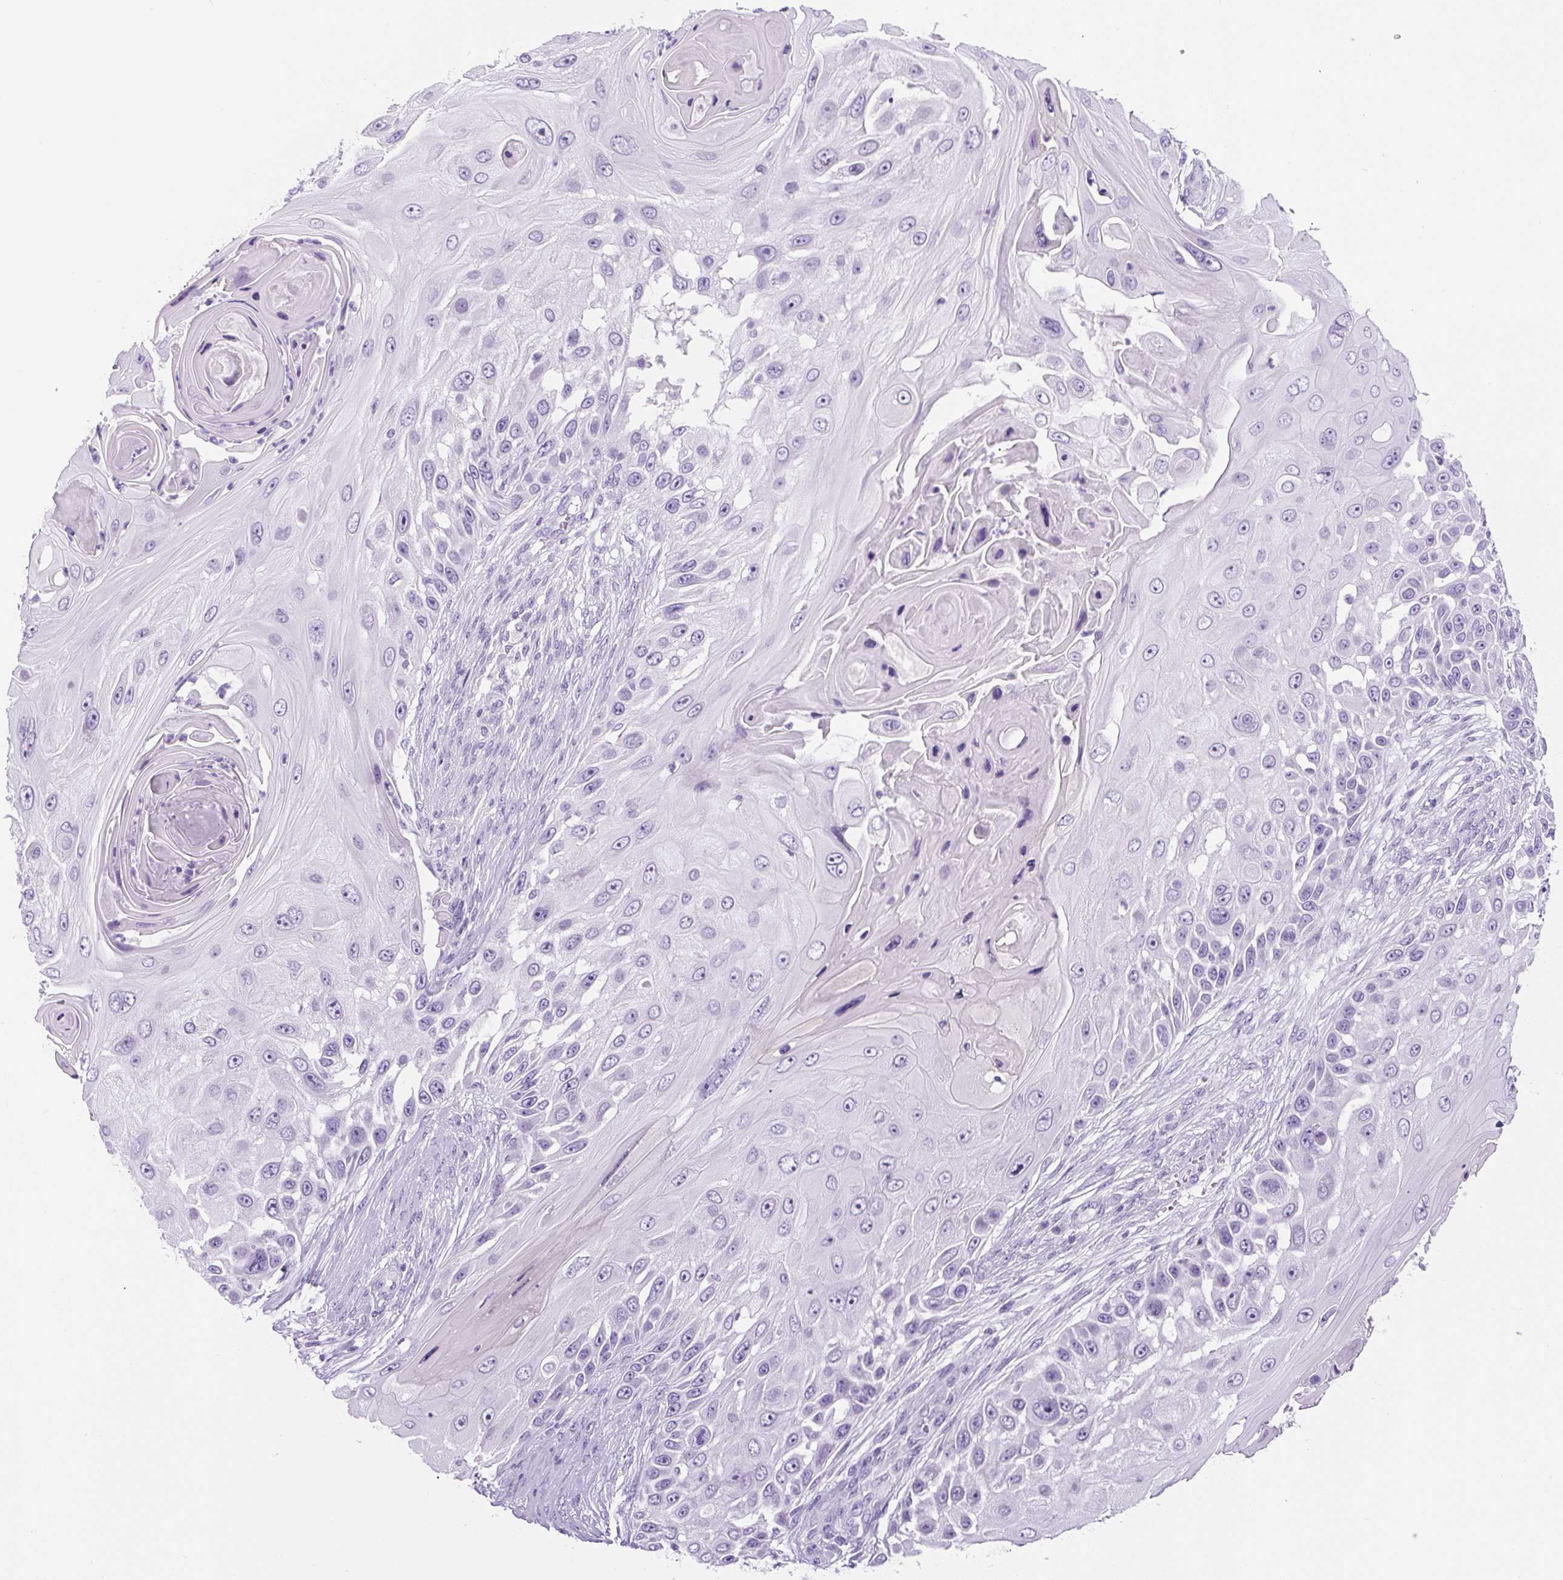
{"staining": {"intensity": "negative", "quantity": "none", "location": "none"}, "tissue": "skin cancer", "cell_type": "Tumor cells", "image_type": "cancer", "snomed": [{"axis": "morphology", "description": "Squamous cell carcinoma, NOS"}, {"axis": "topography", "description": "Skin"}], "caption": "A histopathology image of skin squamous cell carcinoma stained for a protein reveals no brown staining in tumor cells.", "gene": "UBL3", "patient": {"sex": "female", "age": 44}}